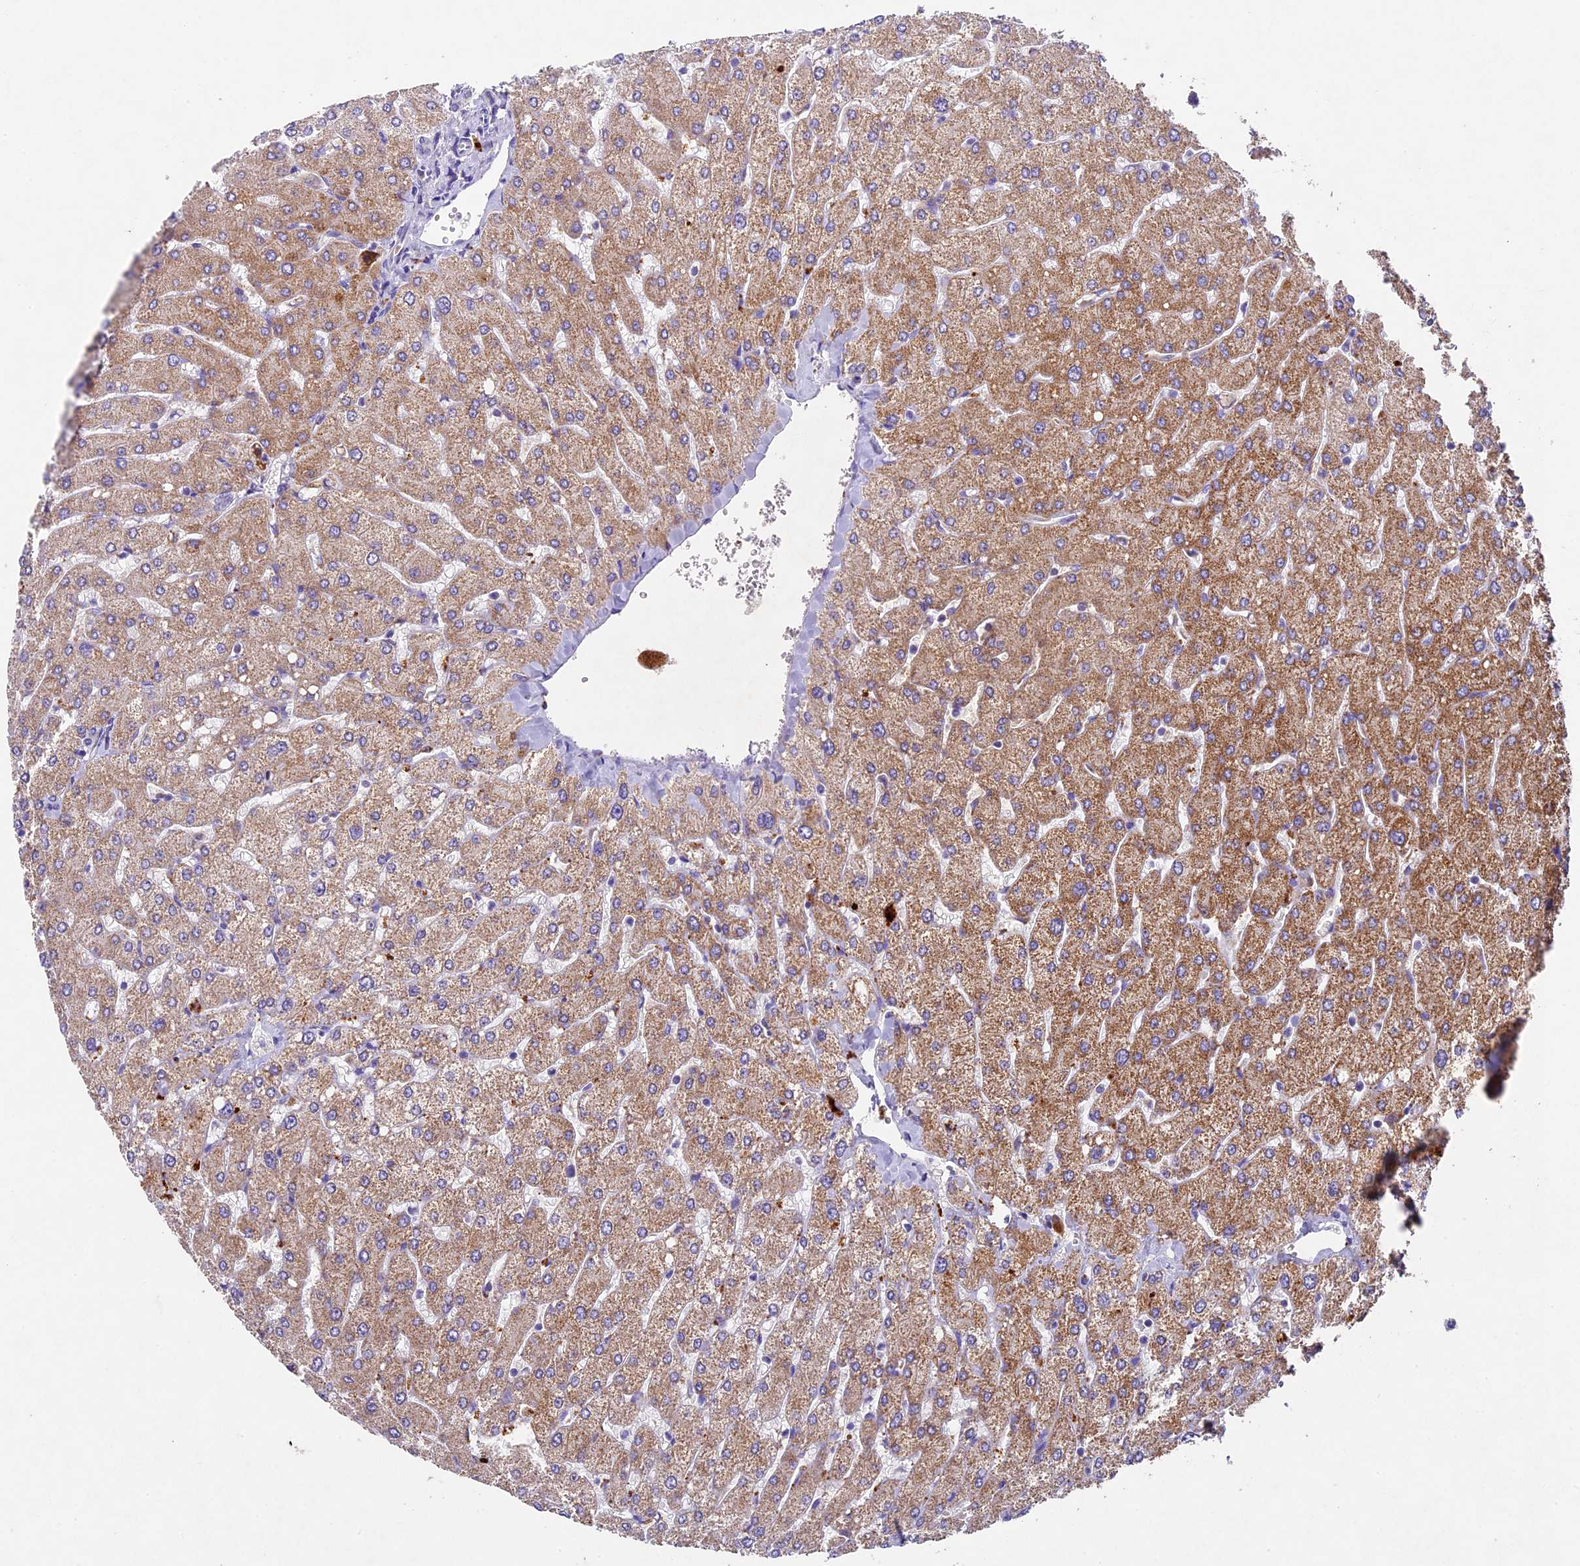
{"staining": {"intensity": "moderate", "quantity": ">75%", "location": "cytoplasmic/membranous"}, "tissue": "liver", "cell_type": "Hepatocytes", "image_type": "normal", "snomed": [{"axis": "morphology", "description": "Normal tissue, NOS"}, {"axis": "topography", "description": "Liver"}], "caption": "Immunohistochemical staining of normal liver shows medium levels of moderate cytoplasmic/membranous expression in approximately >75% of hepatocytes. (DAB = brown stain, brightfield microscopy at high magnification).", "gene": "PMPCB", "patient": {"sex": "male", "age": 55}}